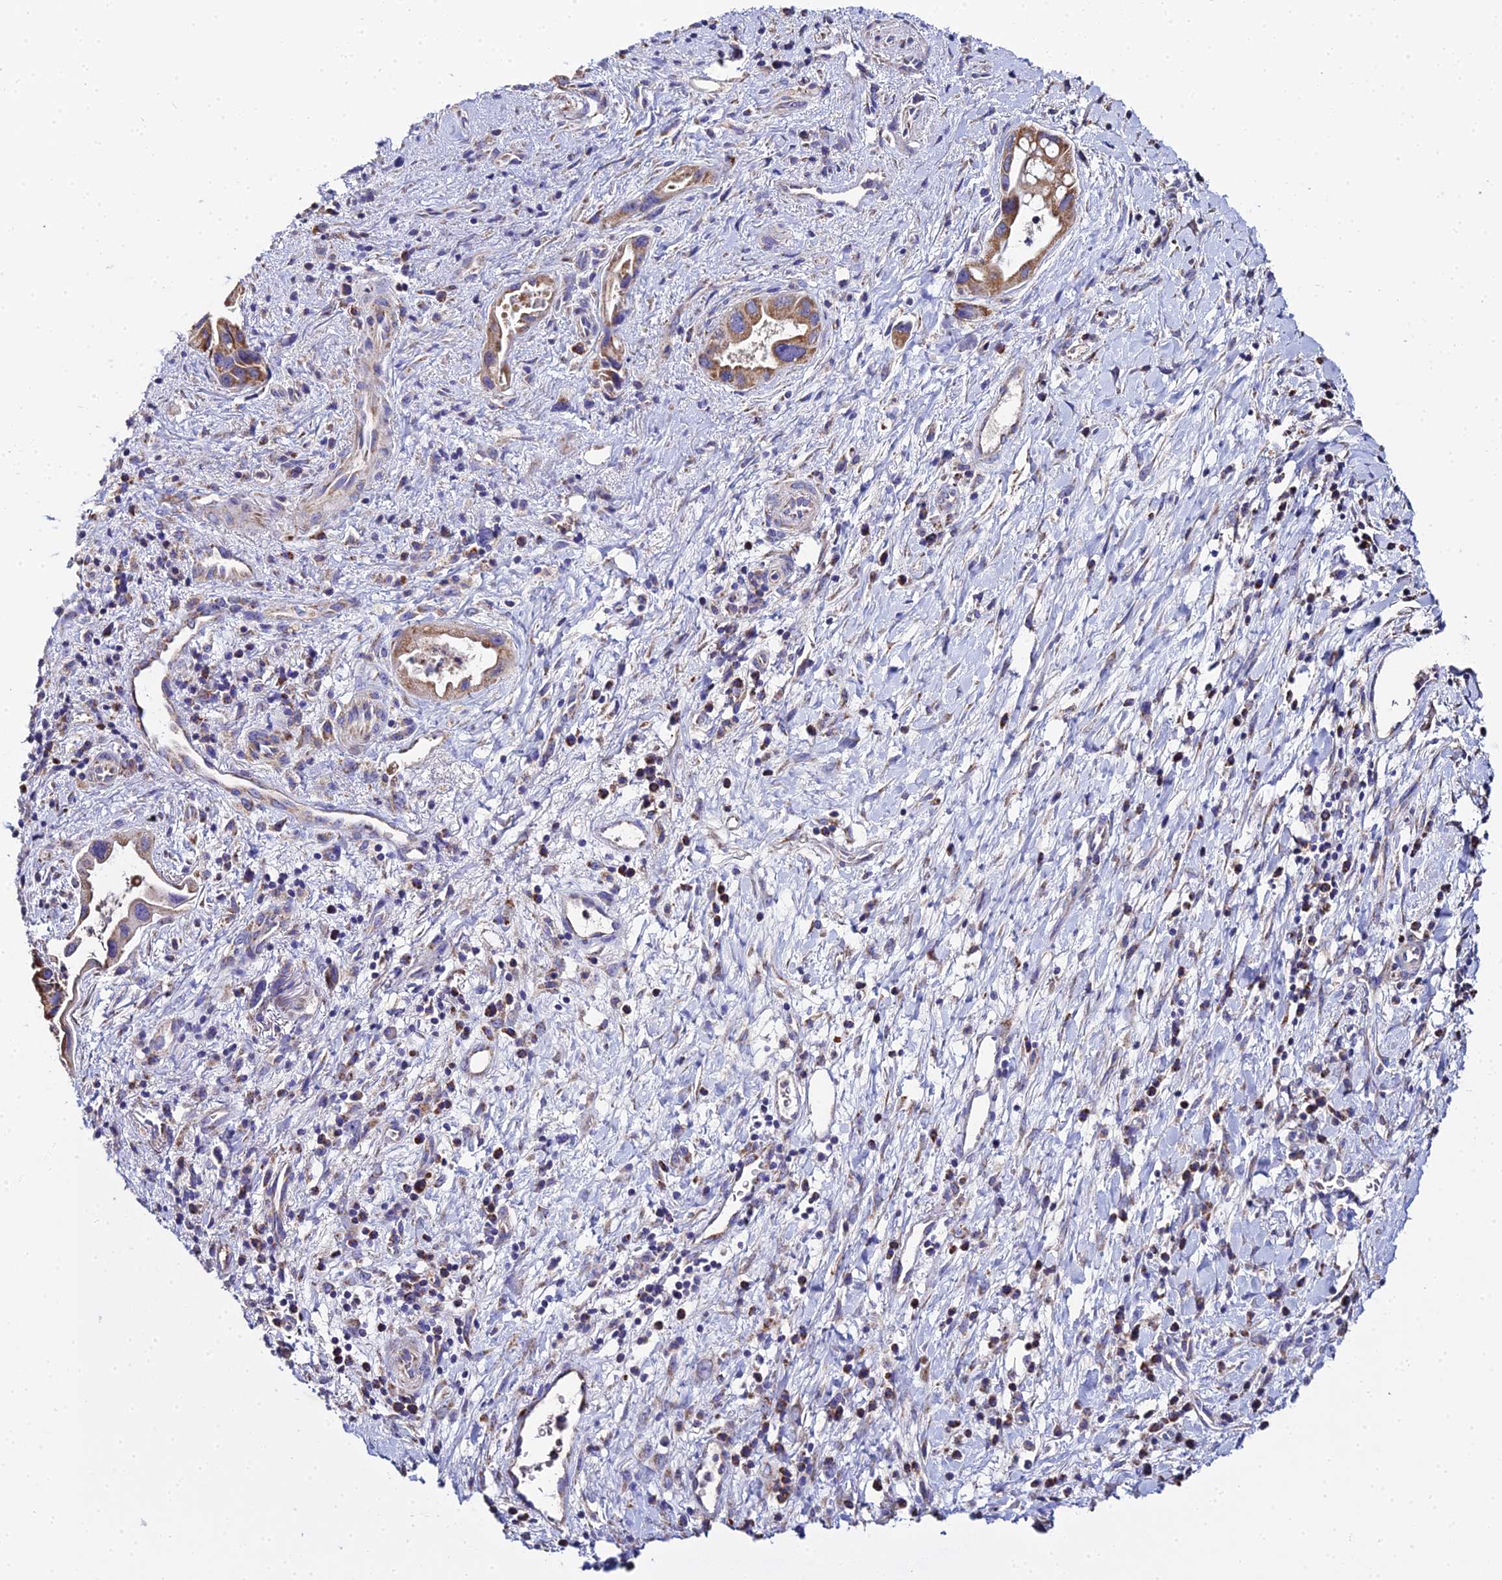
{"staining": {"intensity": "moderate", "quantity": ">75%", "location": "cytoplasmic/membranous"}, "tissue": "pancreatic cancer", "cell_type": "Tumor cells", "image_type": "cancer", "snomed": [{"axis": "morphology", "description": "Adenocarcinoma, NOS"}, {"axis": "topography", "description": "Pancreas"}], "caption": "The image reveals staining of pancreatic cancer (adenocarcinoma), revealing moderate cytoplasmic/membranous protein positivity (brown color) within tumor cells.", "gene": "TYW5", "patient": {"sex": "female", "age": 77}}